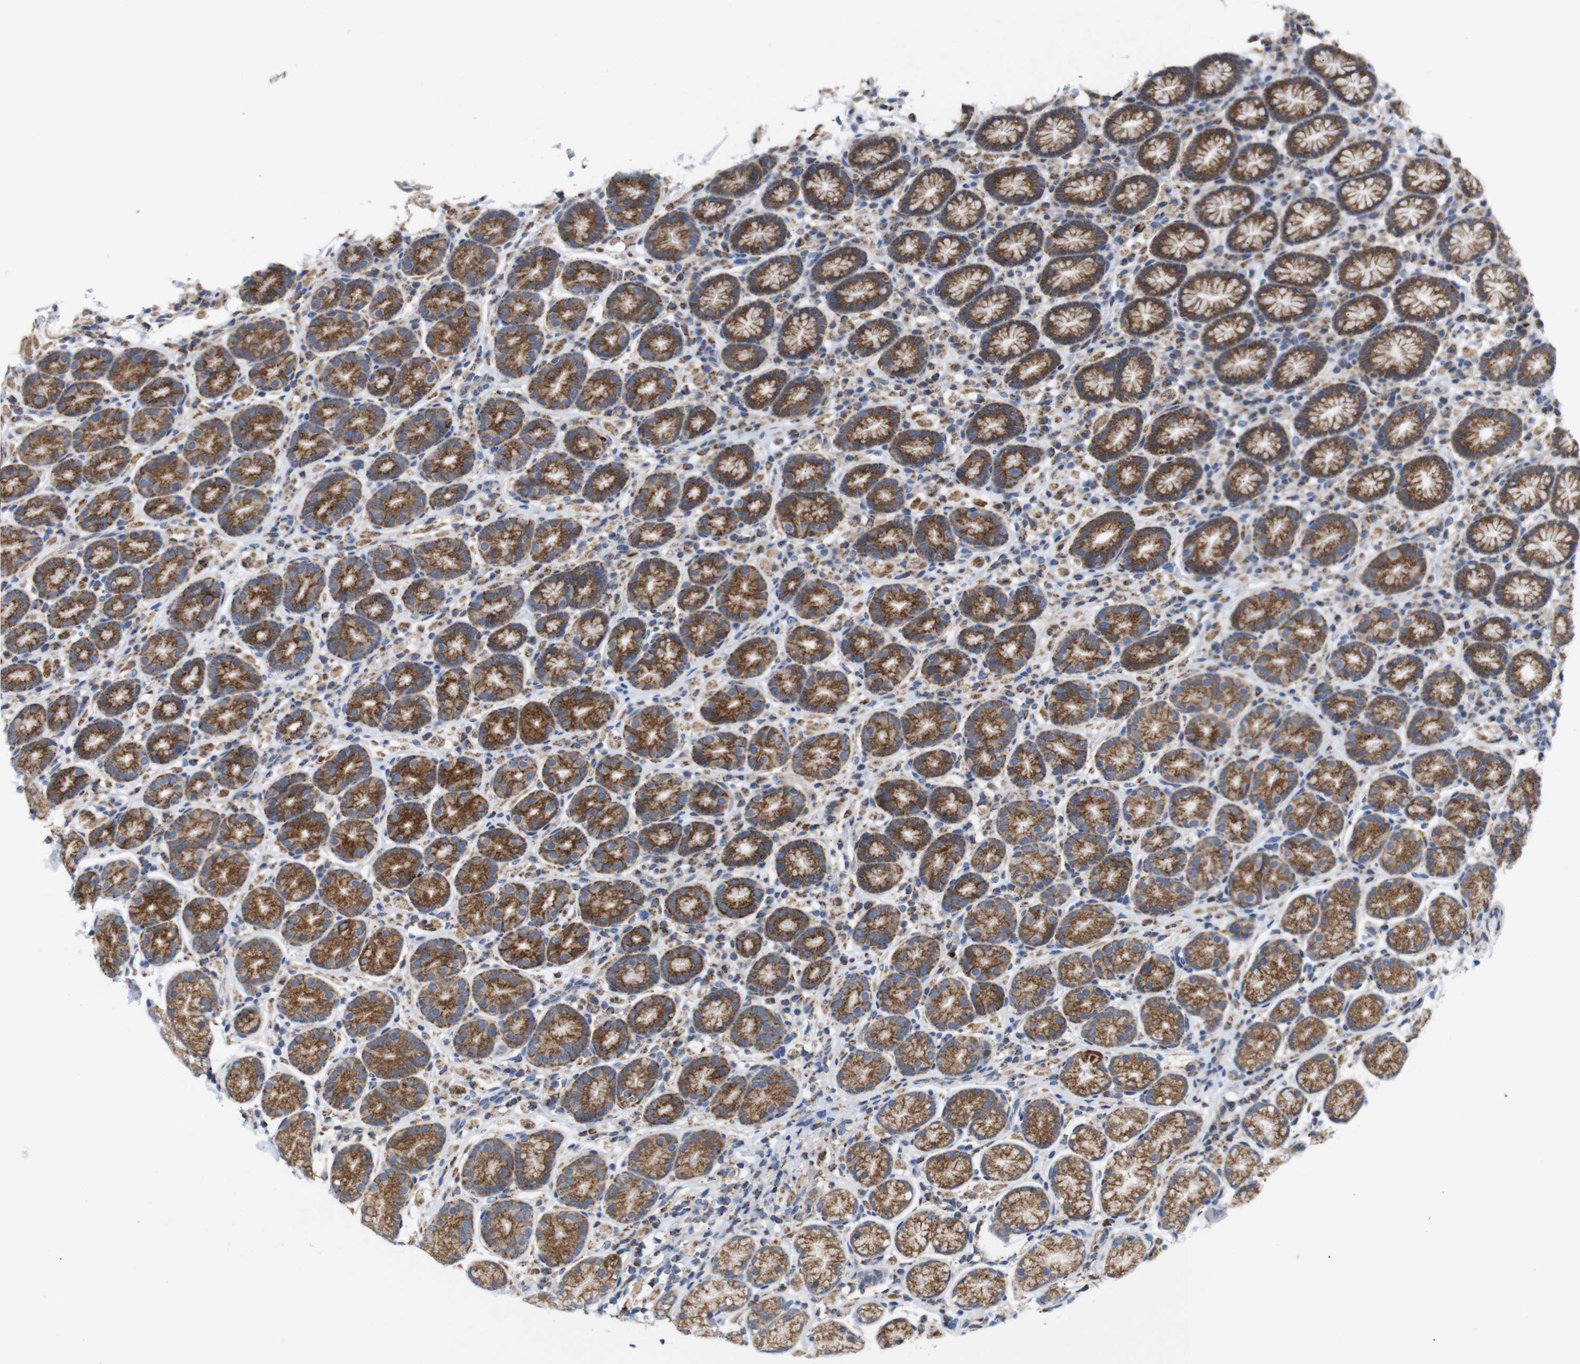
{"staining": {"intensity": "strong", "quantity": ">75%", "location": "cytoplasmic/membranous"}, "tissue": "stomach", "cell_type": "Glandular cells", "image_type": "normal", "snomed": [{"axis": "morphology", "description": "Normal tissue, NOS"}, {"axis": "topography", "description": "Stomach, lower"}], "caption": "Stomach stained with DAB immunohistochemistry reveals high levels of strong cytoplasmic/membranous positivity in about >75% of glandular cells.", "gene": "FAM171B", "patient": {"sex": "male", "age": 52}}